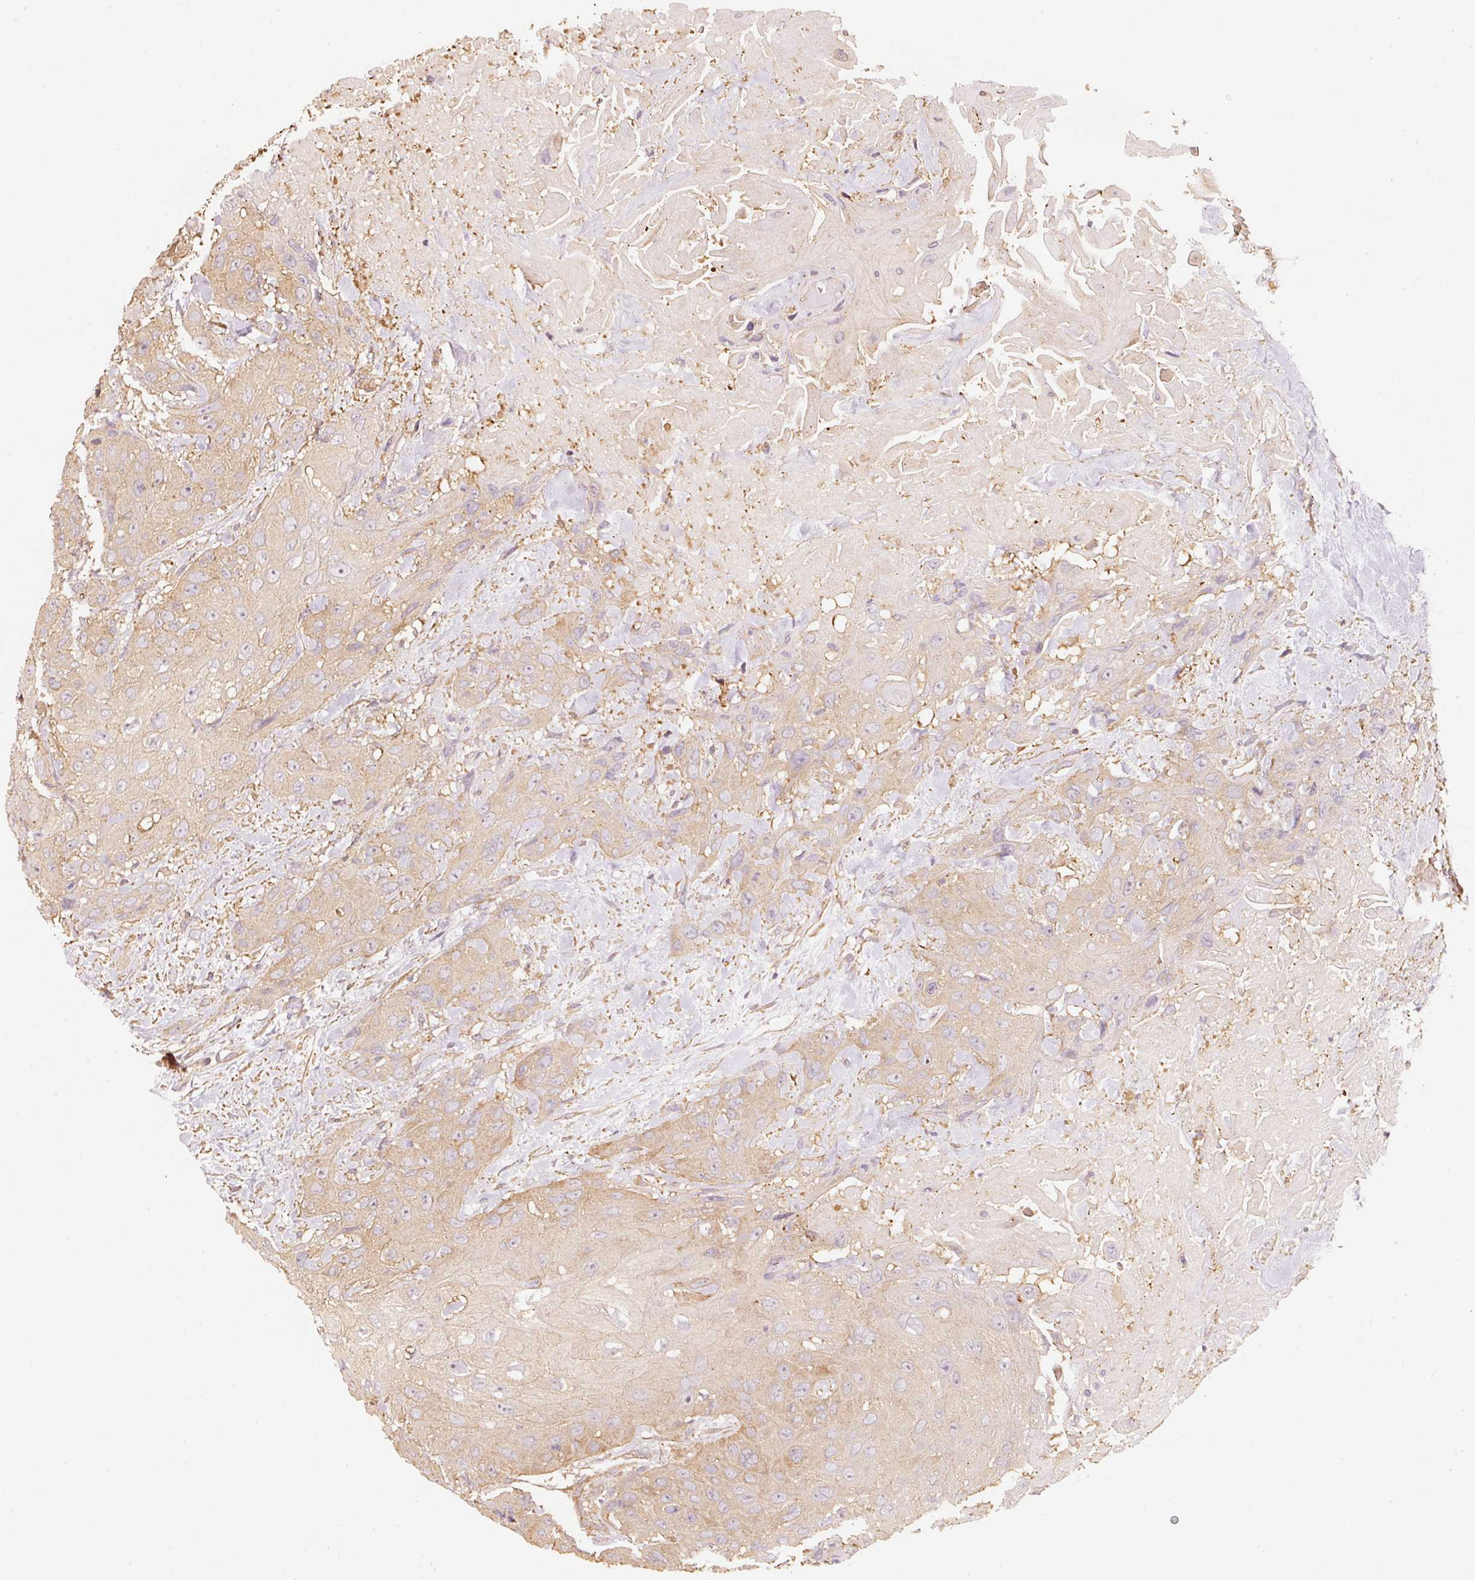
{"staining": {"intensity": "weak", "quantity": "25%-75%", "location": "cytoplasmic/membranous"}, "tissue": "head and neck cancer", "cell_type": "Tumor cells", "image_type": "cancer", "snomed": [{"axis": "morphology", "description": "Squamous cell carcinoma, NOS"}, {"axis": "topography", "description": "Head-Neck"}], "caption": "This micrograph exhibits immunohistochemistry staining of squamous cell carcinoma (head and neck), with low weak cytoplasmic/membranous staining in approximately 25%-75% of tumor cells.", "gene": "CEP95", "patient": {"sex": "male", "age": 81}}